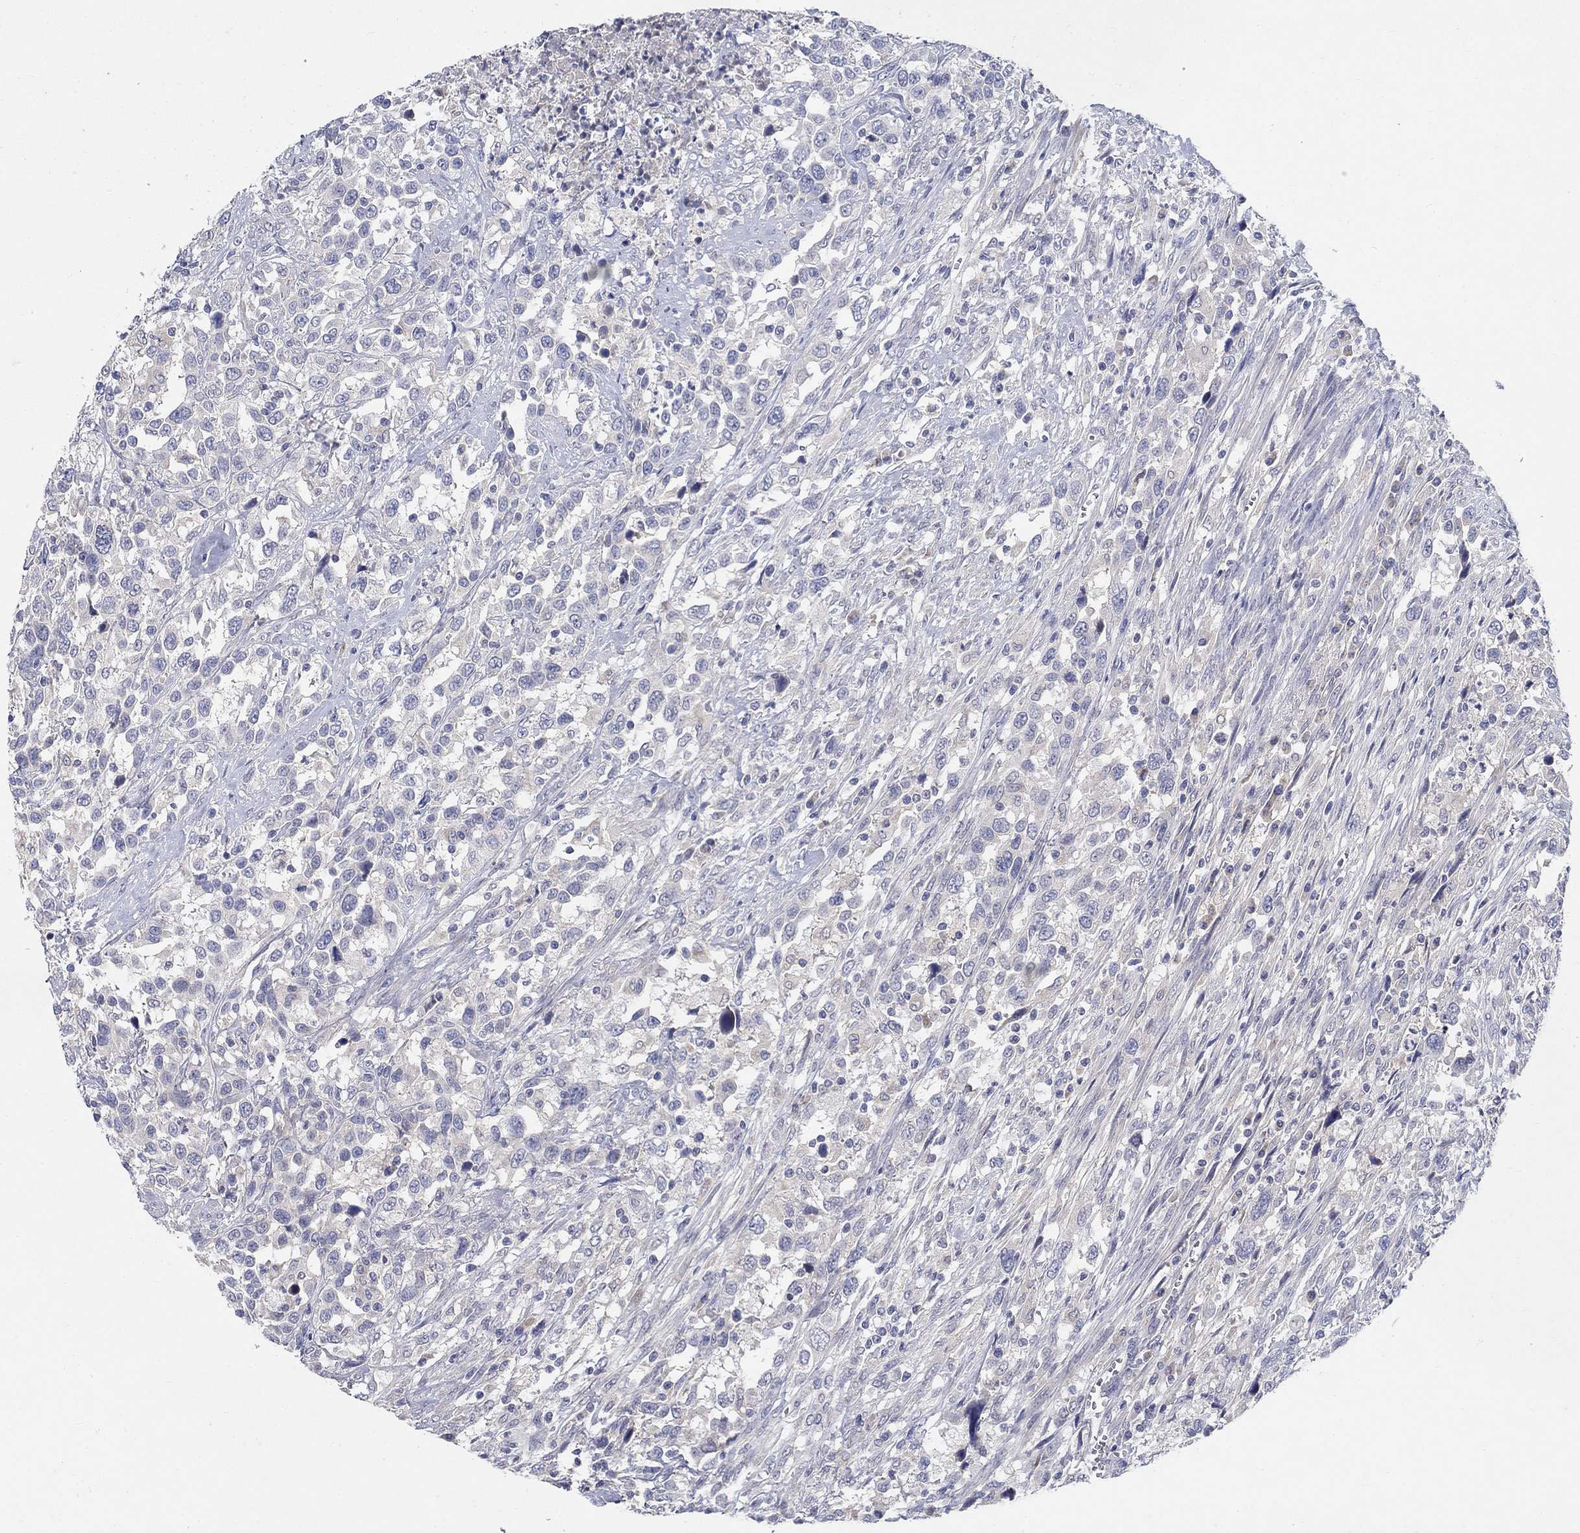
{"staining": {"intensity": "negative", "quantity": "none", "location": "none"}, "tissue": "urothelial cancer", "cell_type": "Tumor cells", "image_type": "cancer", "snomed": [{"axis": "morphology", "description": "Urothelial carcinoma, NOS"}, {"axis": "morphology", "description": "Urothelial carcinoma, High grade"}, {"axis": "topography", "description": "Urinary bladder"}], "caption": "Protein analysis of urothelial carcinoma (high-grade) exhibits no significant staining in tumor cells.", "gene": "PROZ", "patient": {"sex": "female", "age": 64}}